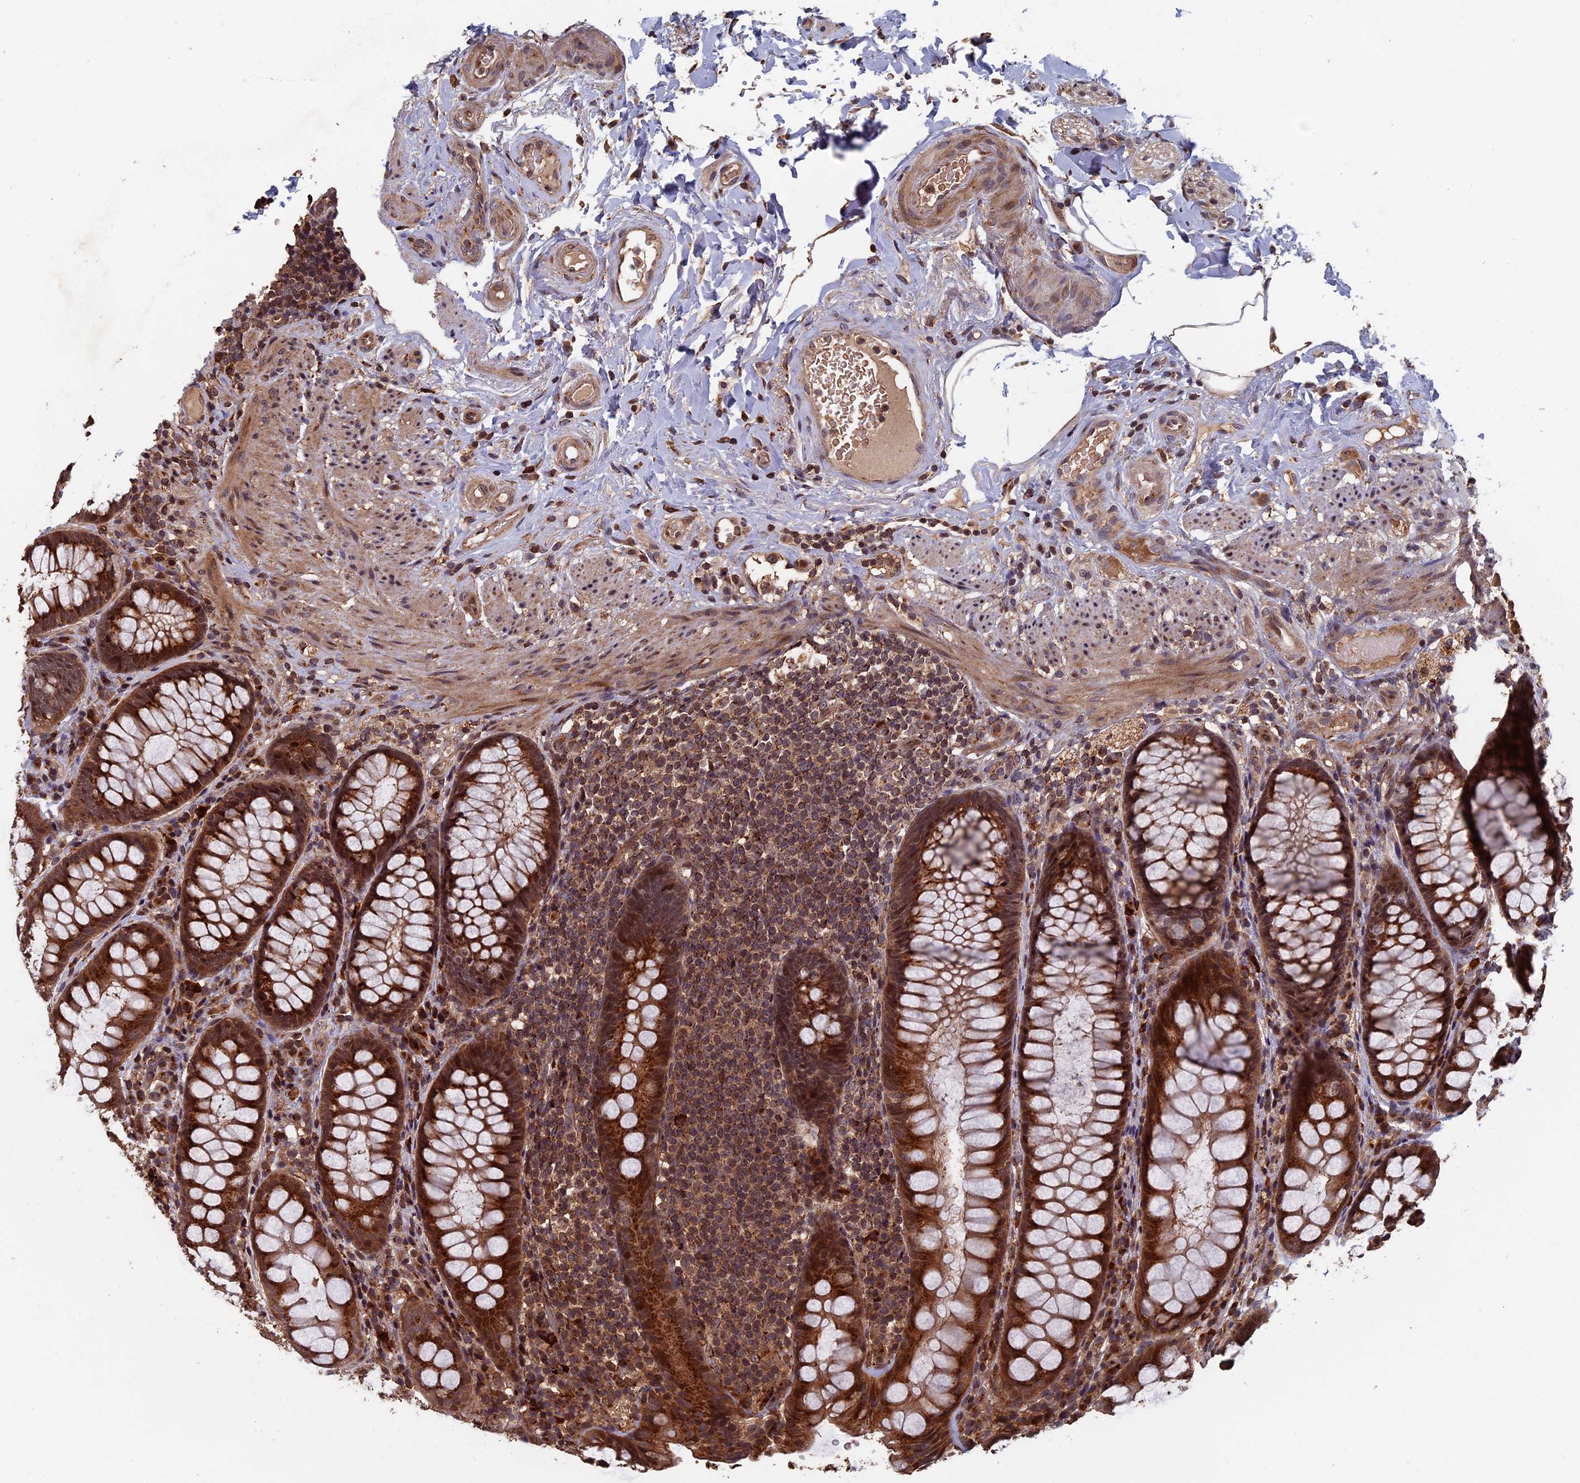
{"staining": {"intensity": "moderate", "quantity": ">75%", "location": "cytoplasmic/membranous"}, "tissue": "rectum", "cell_type": "Glandular cells", "image_type": "normal", "snomed": [{"axis": "morphology", "description": "Normal tissue, NOS"}, {"axis": "topography", "description": "Rectum"}], "caption": "Rectum stained with DAB (3,3'-diaminobenzidine) immunohistochemistry reveals medium levels of moderate cytoplasmic/membranous positivity in about >75% of glandular cells.", "gene": "RASGRF1", "patient": {"sex": "male", "age": 83}}